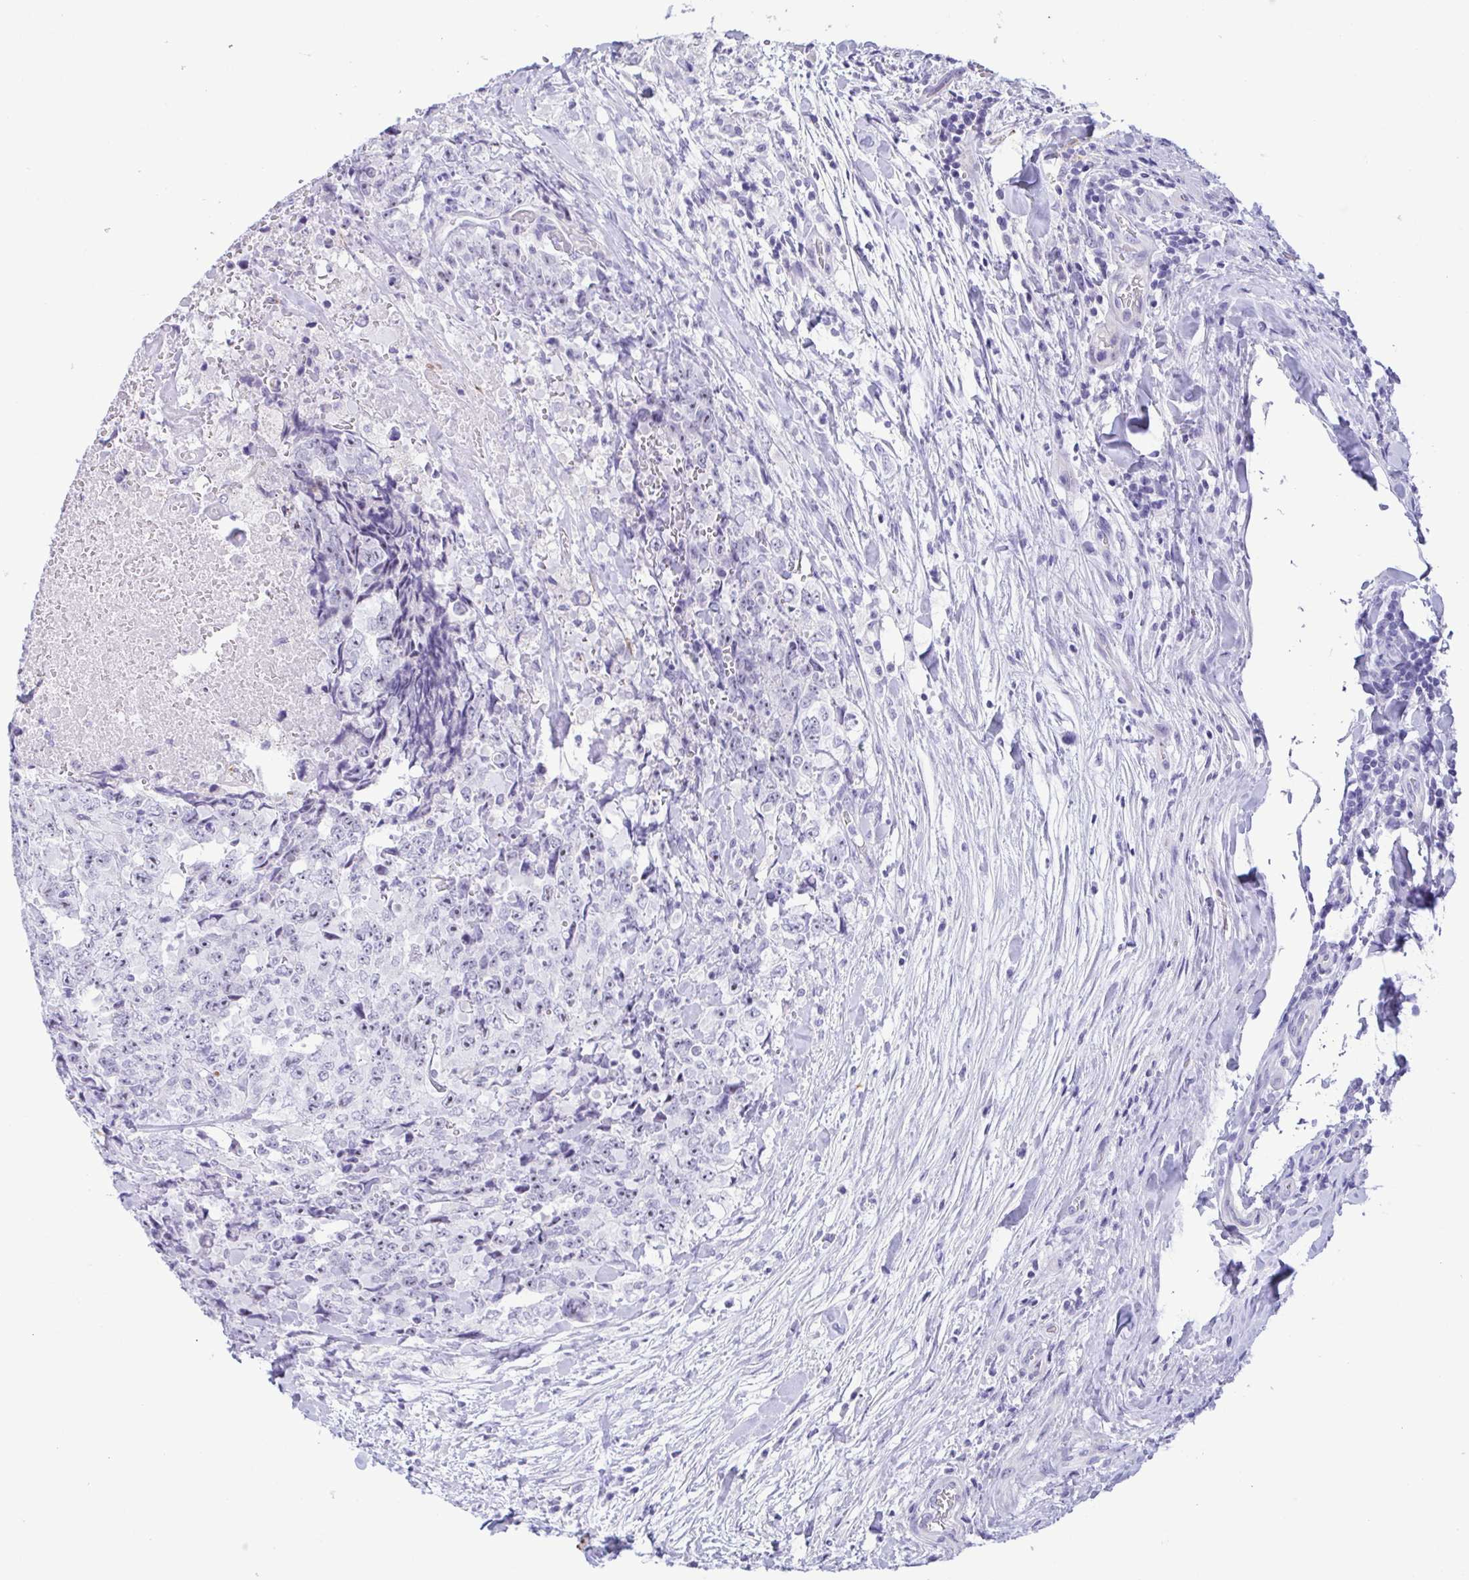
{"staining": {"intensity": "negative", "quantity": "none", "location": "none"}, "tissue": "testis cancer", "cell_type": "Tumor cells", "image_type": "cancer", "snomed": [{"axis": "morphology", "description": "Carcinoma, Embryonal, NOS"}, {"axis": "topography", "description": "Testis"}], "caption": "An immunohistochemistry image of testis cancer (embryonal carcinoma) is shown. There is no staining in tumor cells of testis cancer (embryonal carcinoma).", "gene": "MYL7", "patient": {"sex": "male", "age": 24}}